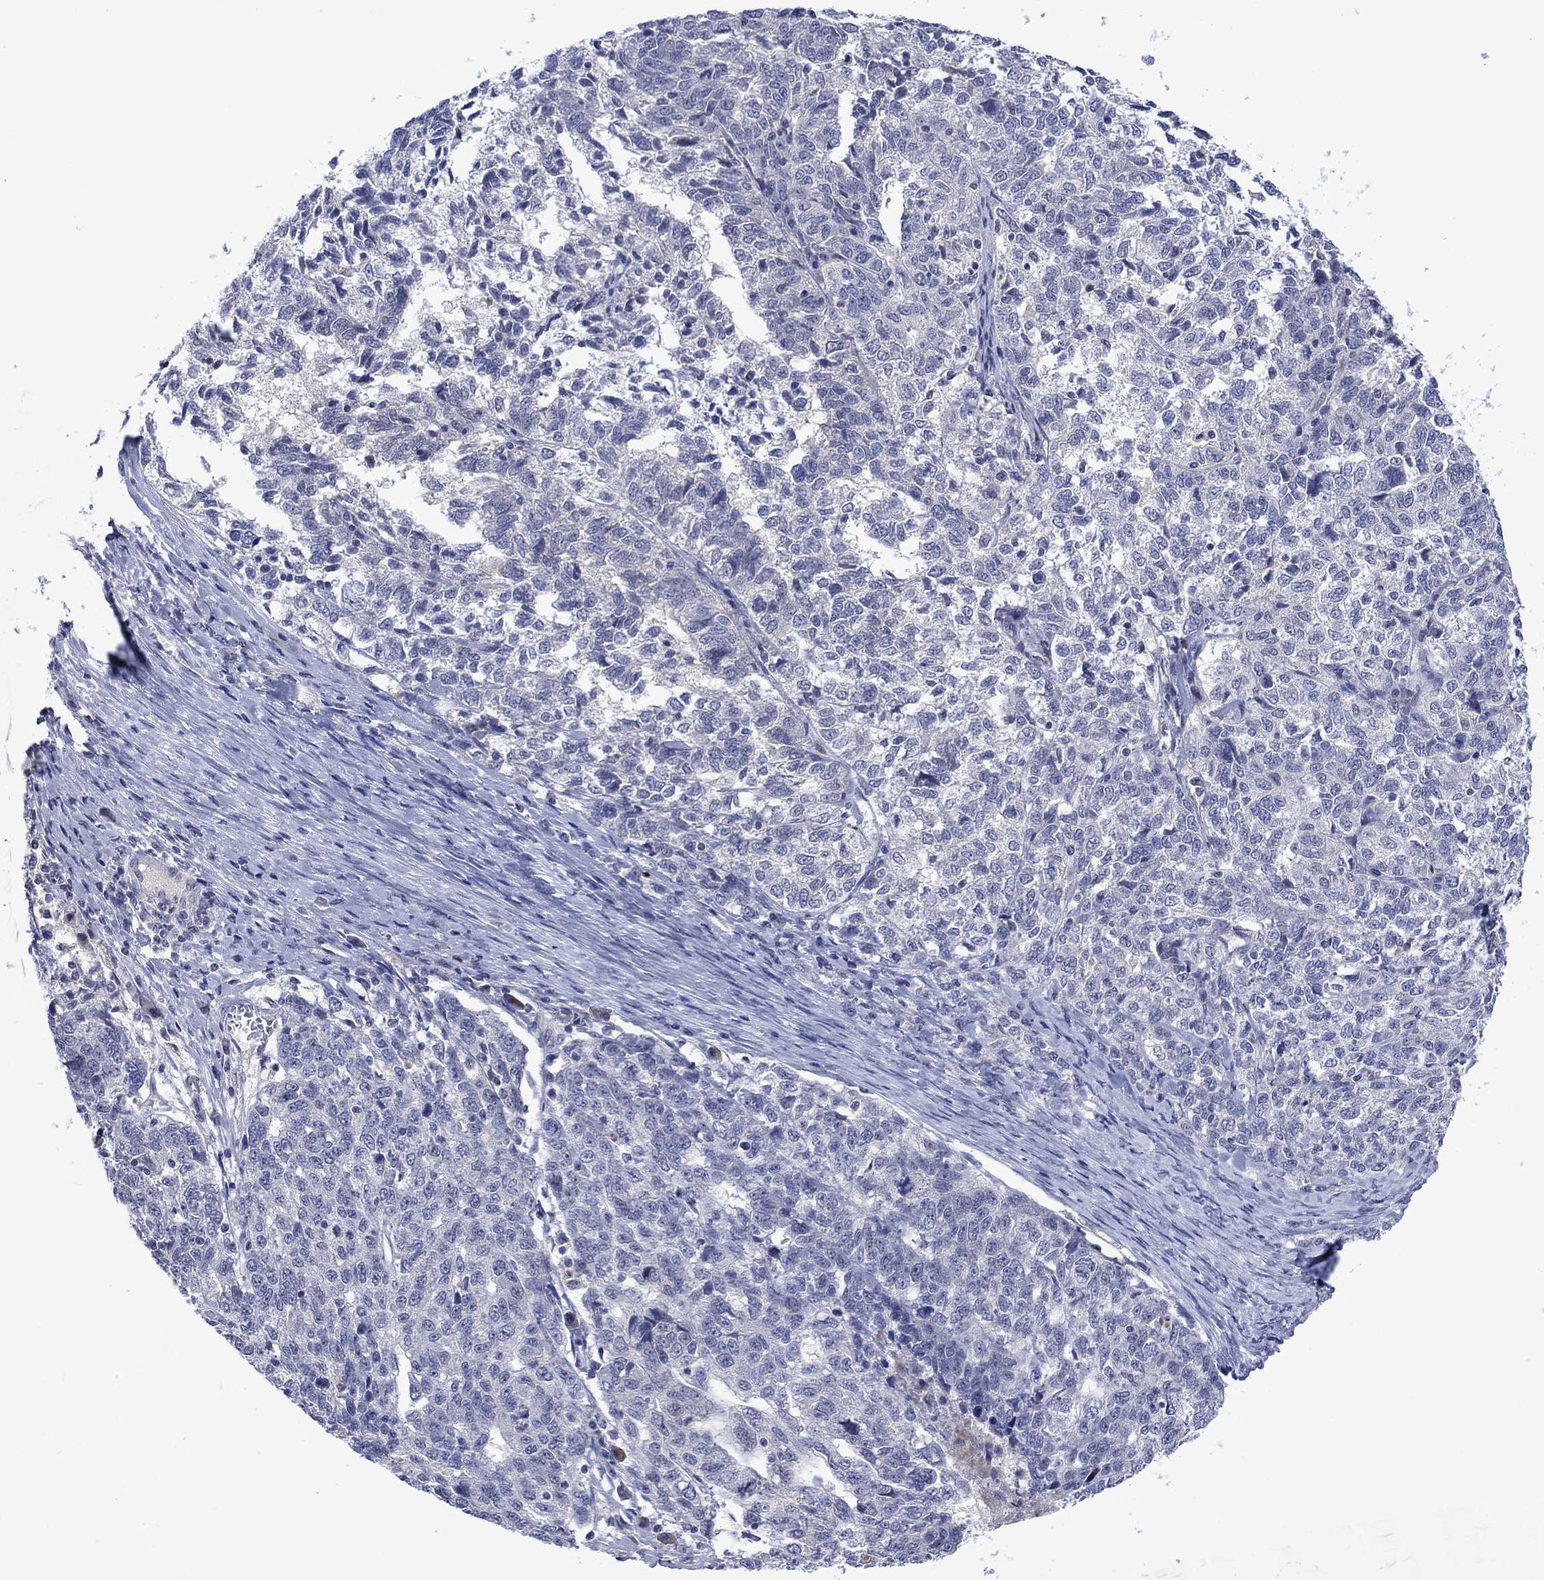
{"staining": {"intensity": "negative", "quantity": "none", "location": "none"}, "tissue": "ovarian cancer", "cell_type": "Tumor cells", "image_type": "cancer", "snomed": [{"axis": "morphology", "description": "Cystadenocarcinoma, serous, NOS"}, {"axis": "topography", "description": "Ovary"}], "caption": "Immunohistochemistry histopathology image of neoplastic tissue: ovarian serous cystadenocarcinoma stained with DAB (3,3'-diaminobenzidine) demonstrates no significant protein positivity in tumor cells.", "gene": "AGL", "patient": {"sex": "female", "age": 71}}